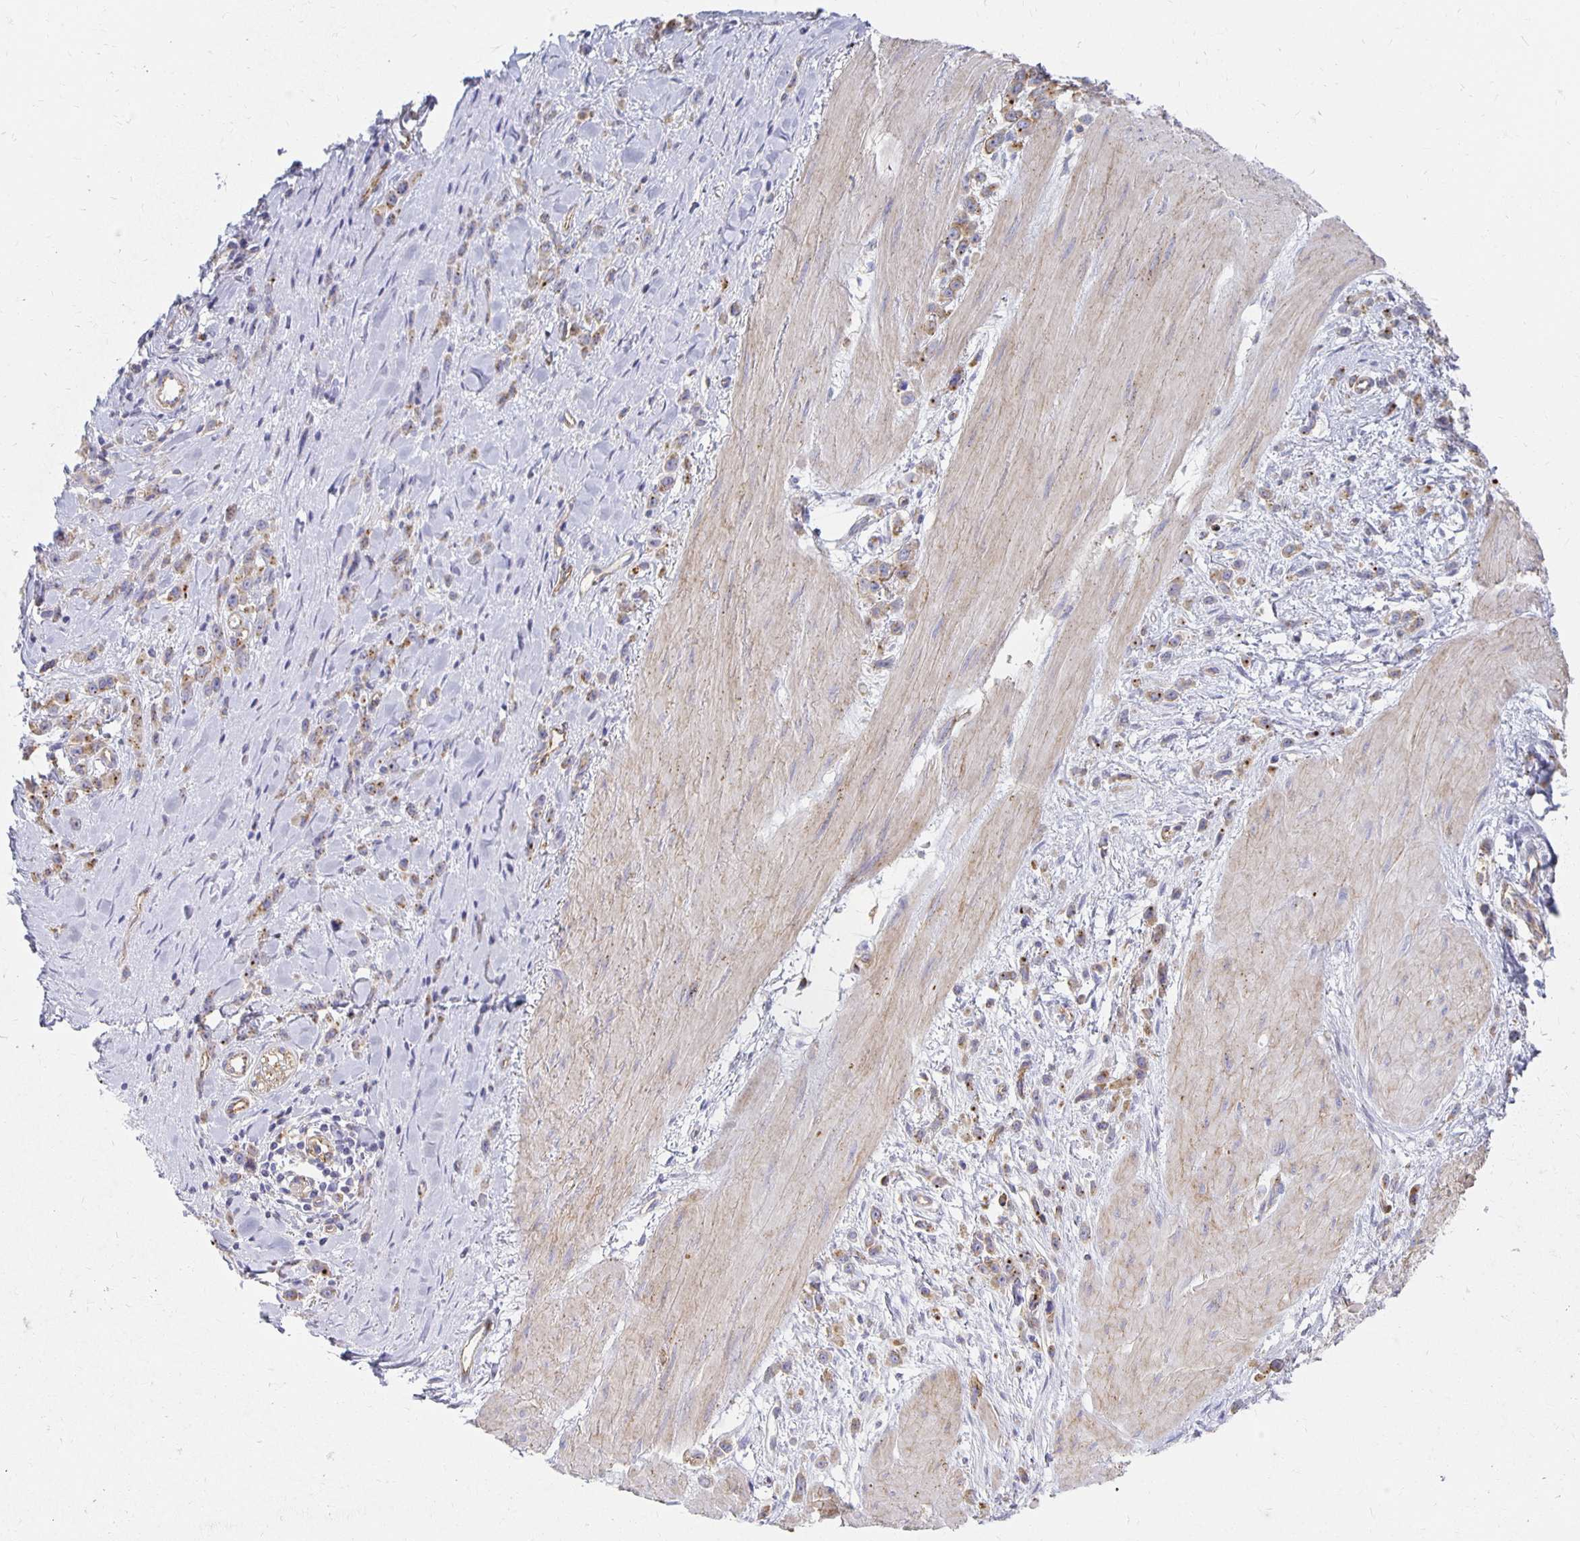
{"staining": {"intensity": "weak", "quantity": ">75%", "location": "cytoplasmic/membranous"}, "tissue": "stomach cancer", "cell_type": "Tumor cells", "image_type": "cancer", "snomed": [{"axis": "morphology", "description": "Adenocarcinoma, NOS"}, {"axis": "topography", "description": "Stomach"}], "caption": "A histopathology image of human stomach cancer (adenocarcinoma) stained for a protein exhibits weak cytoplasmic/membranous brown staining in tumor cells. (Stains: DAB (3,3'-diaminobenzidine) in brown, nuclei in blue, Microscopy: brightfield microscopy at high magnification).", "gene": "TAAR1", "patient": {"sex": "male", "age": 47}}